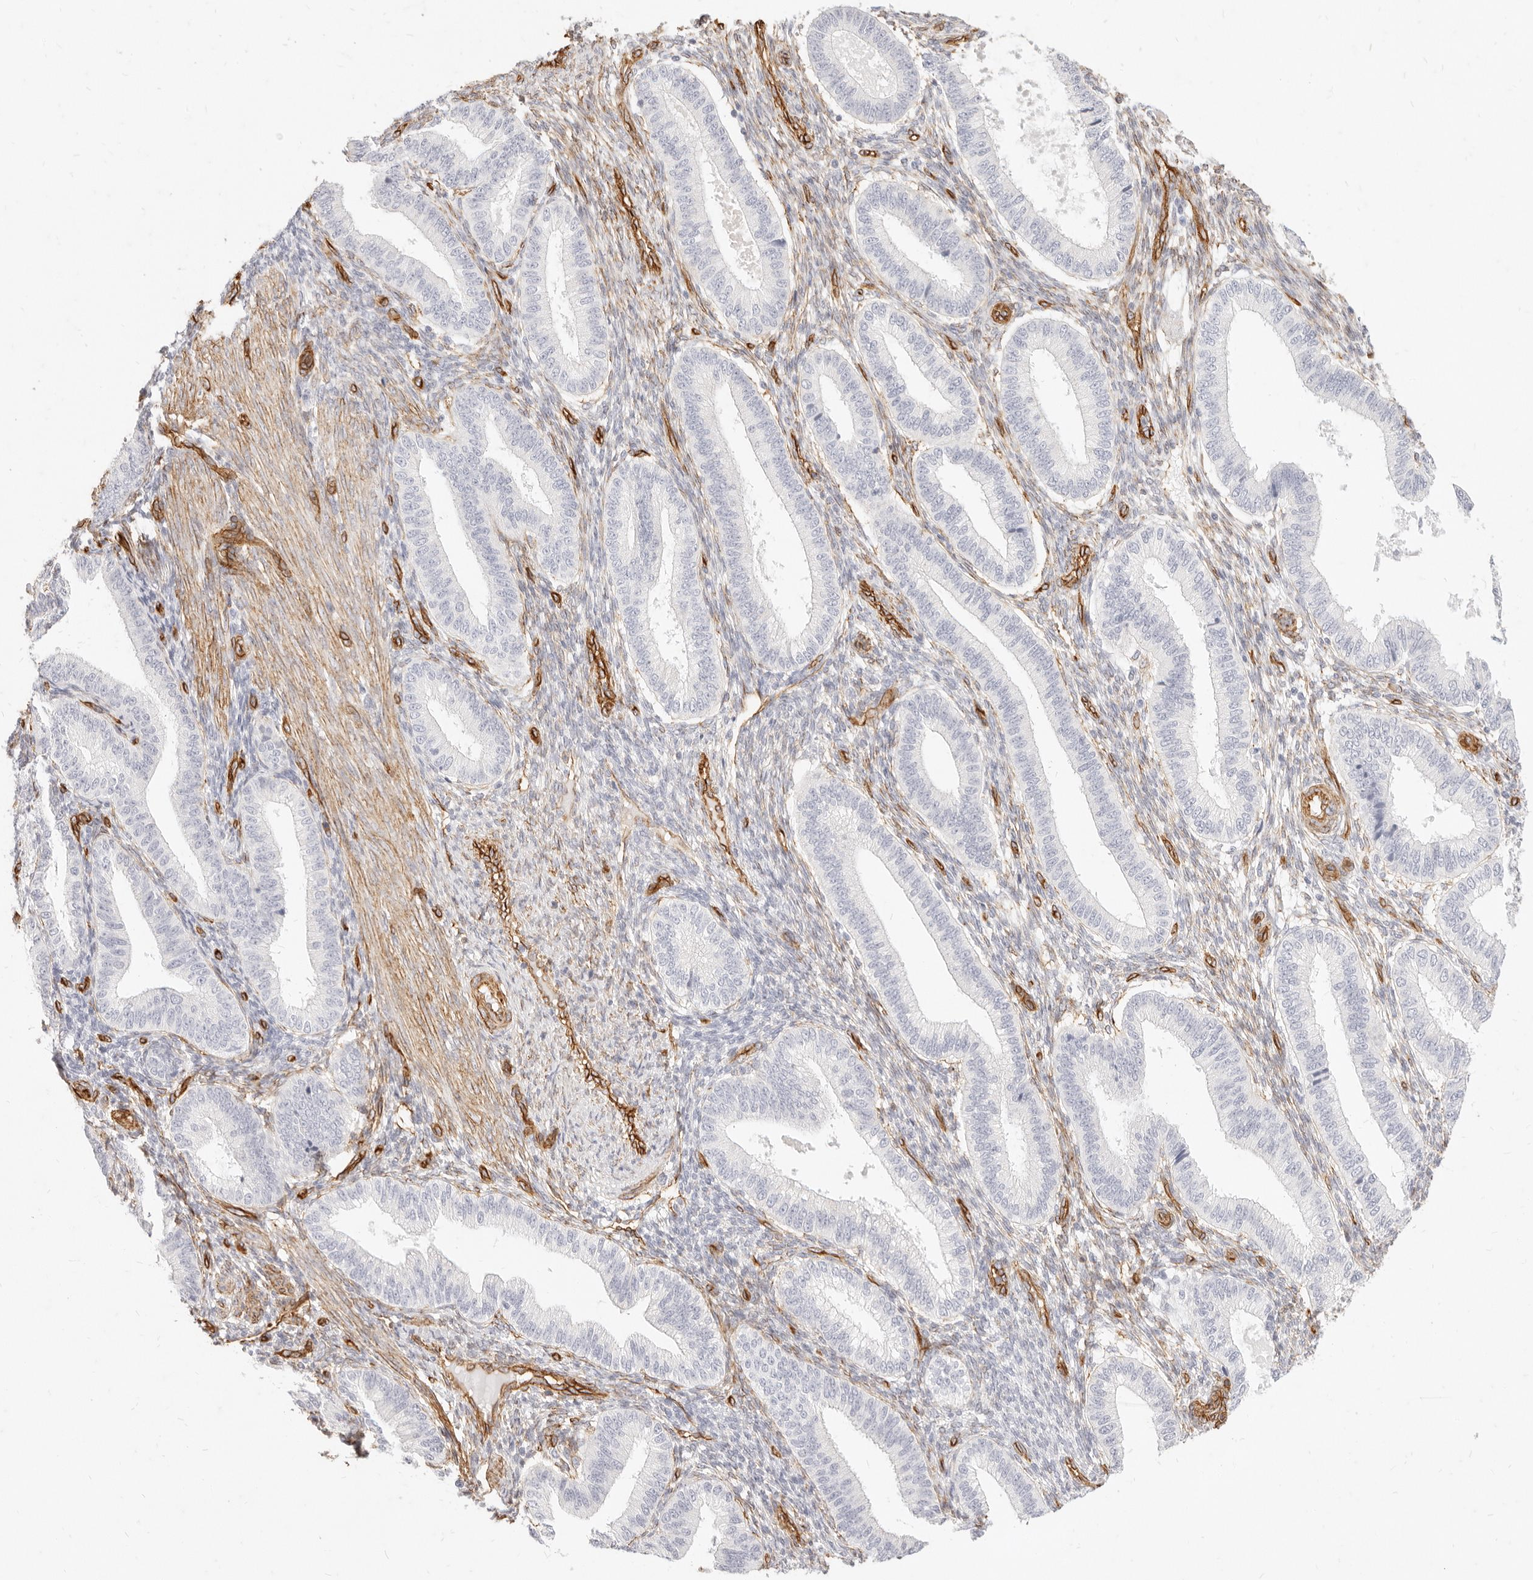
{"staining": {"intensity": "negative", "quantity": "none", "location": "none"}, "tissue": "endometrium", "cell_type": "Cells in endometrial stroma", "image_type": "normal", "snomed": [{"axis": "morphology", "description": "Normal tissue, NOS"}, {"axis": "topography", "description": "Endometrium"}], "caption": "DAB (3,3'-diaminobenzidine) immunohistochemical staining of benign endometrium reveals no significant positivity in cells in endometrial stroma. (DAB (3,3'-diaminobenzidine) IHC with hematoxylin counter stain).", "gene": "NUS1", "patient": {"sex": "female", "age": 39}}